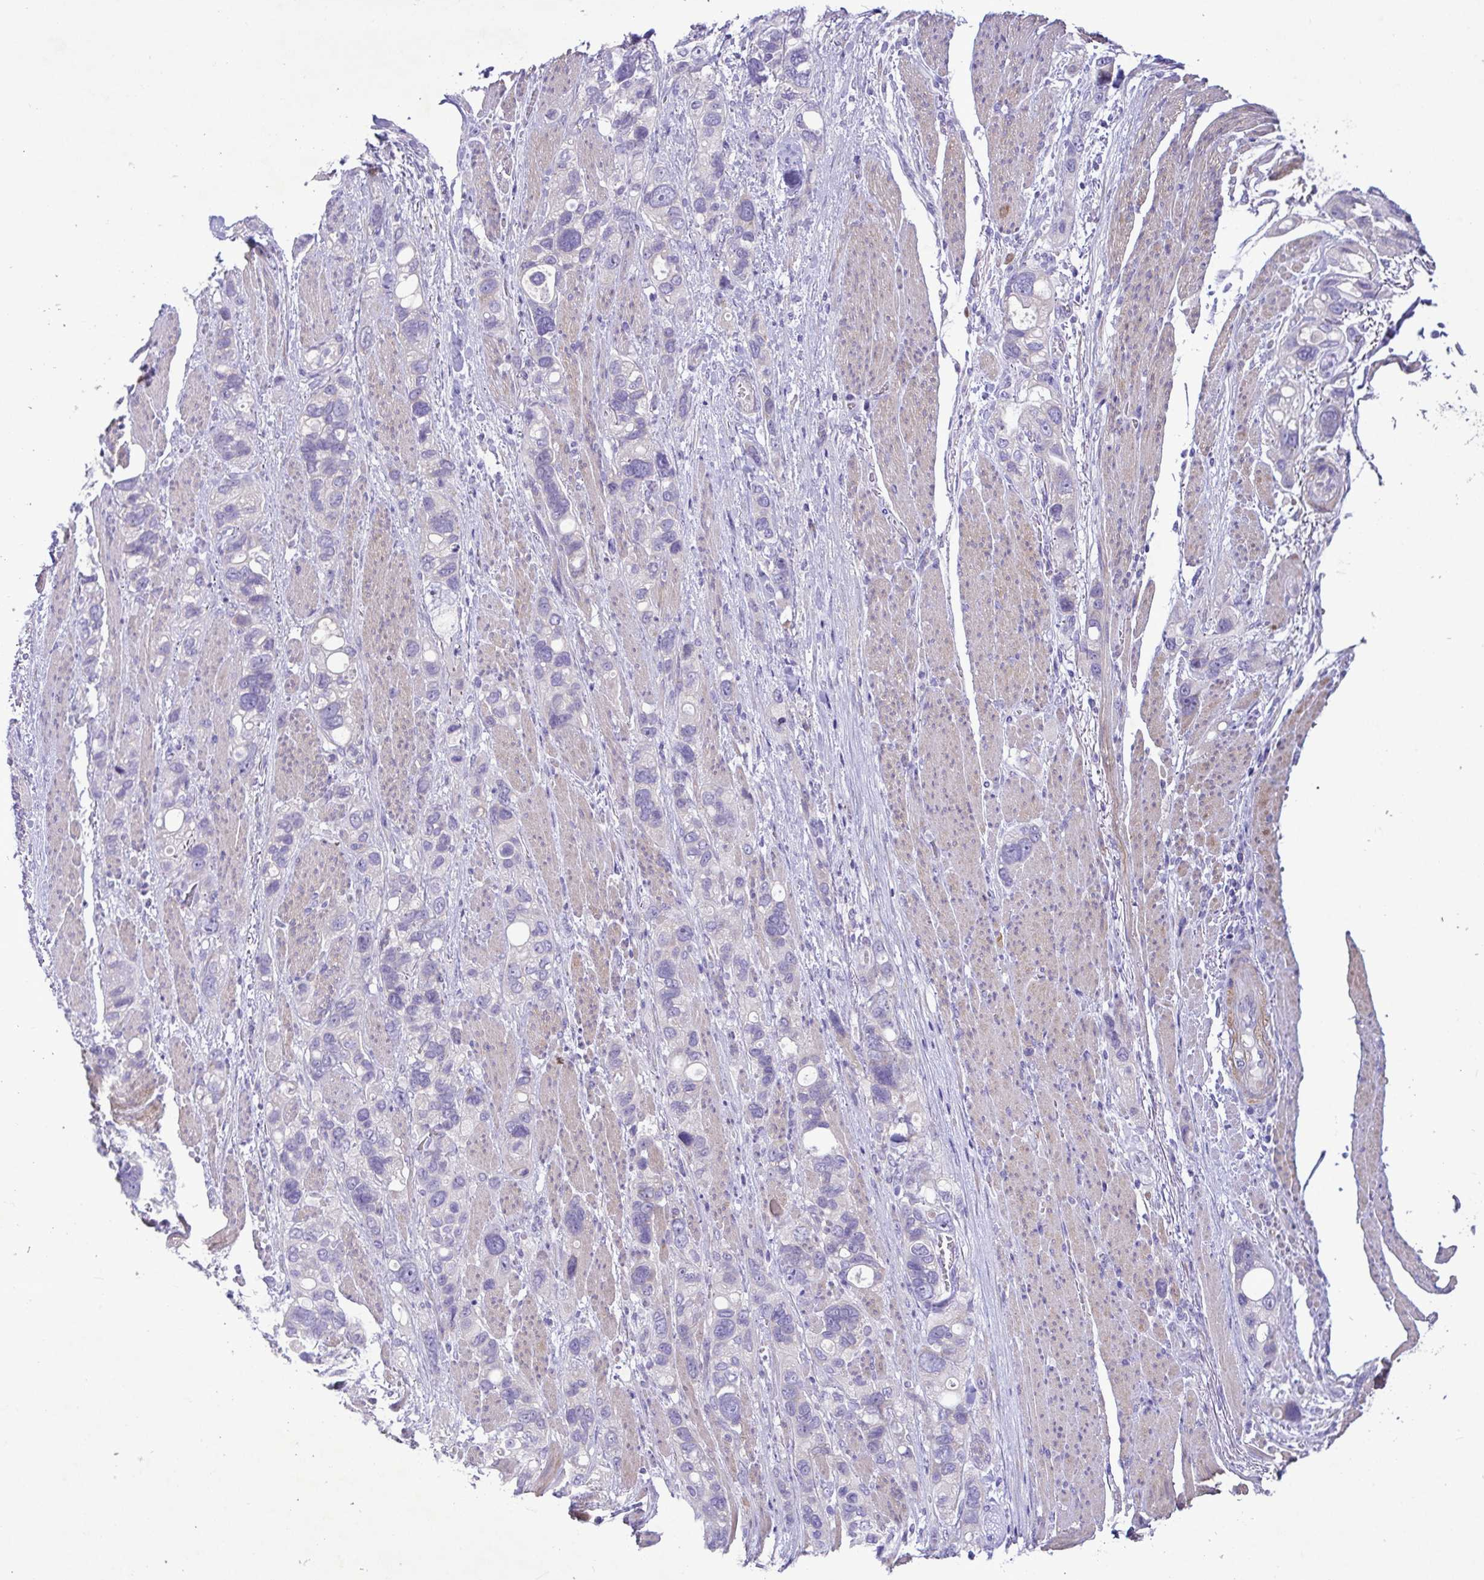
{"staining": {"intensity": "negative", "quantity": "none", "location": "none"}, "tissue": "stomach cancer", "cell_type": "Tumor cells", "image_type": "cancer", "snomed": [{"axis": "morphology", "description": "Adenocarcinoma, NOS"}, {"axis": "topography", "description": "Stomach, upper"}], "caption": "High magnification brightfield microscopy of stomach cancer (adenocarcinoma) stained with DAB (brown) and counterstained with hematoxylin (blue): tumor cells show no significant positivity.", "gene": "FAM86B1", "patient": {"sex": "female", "age": 81}}